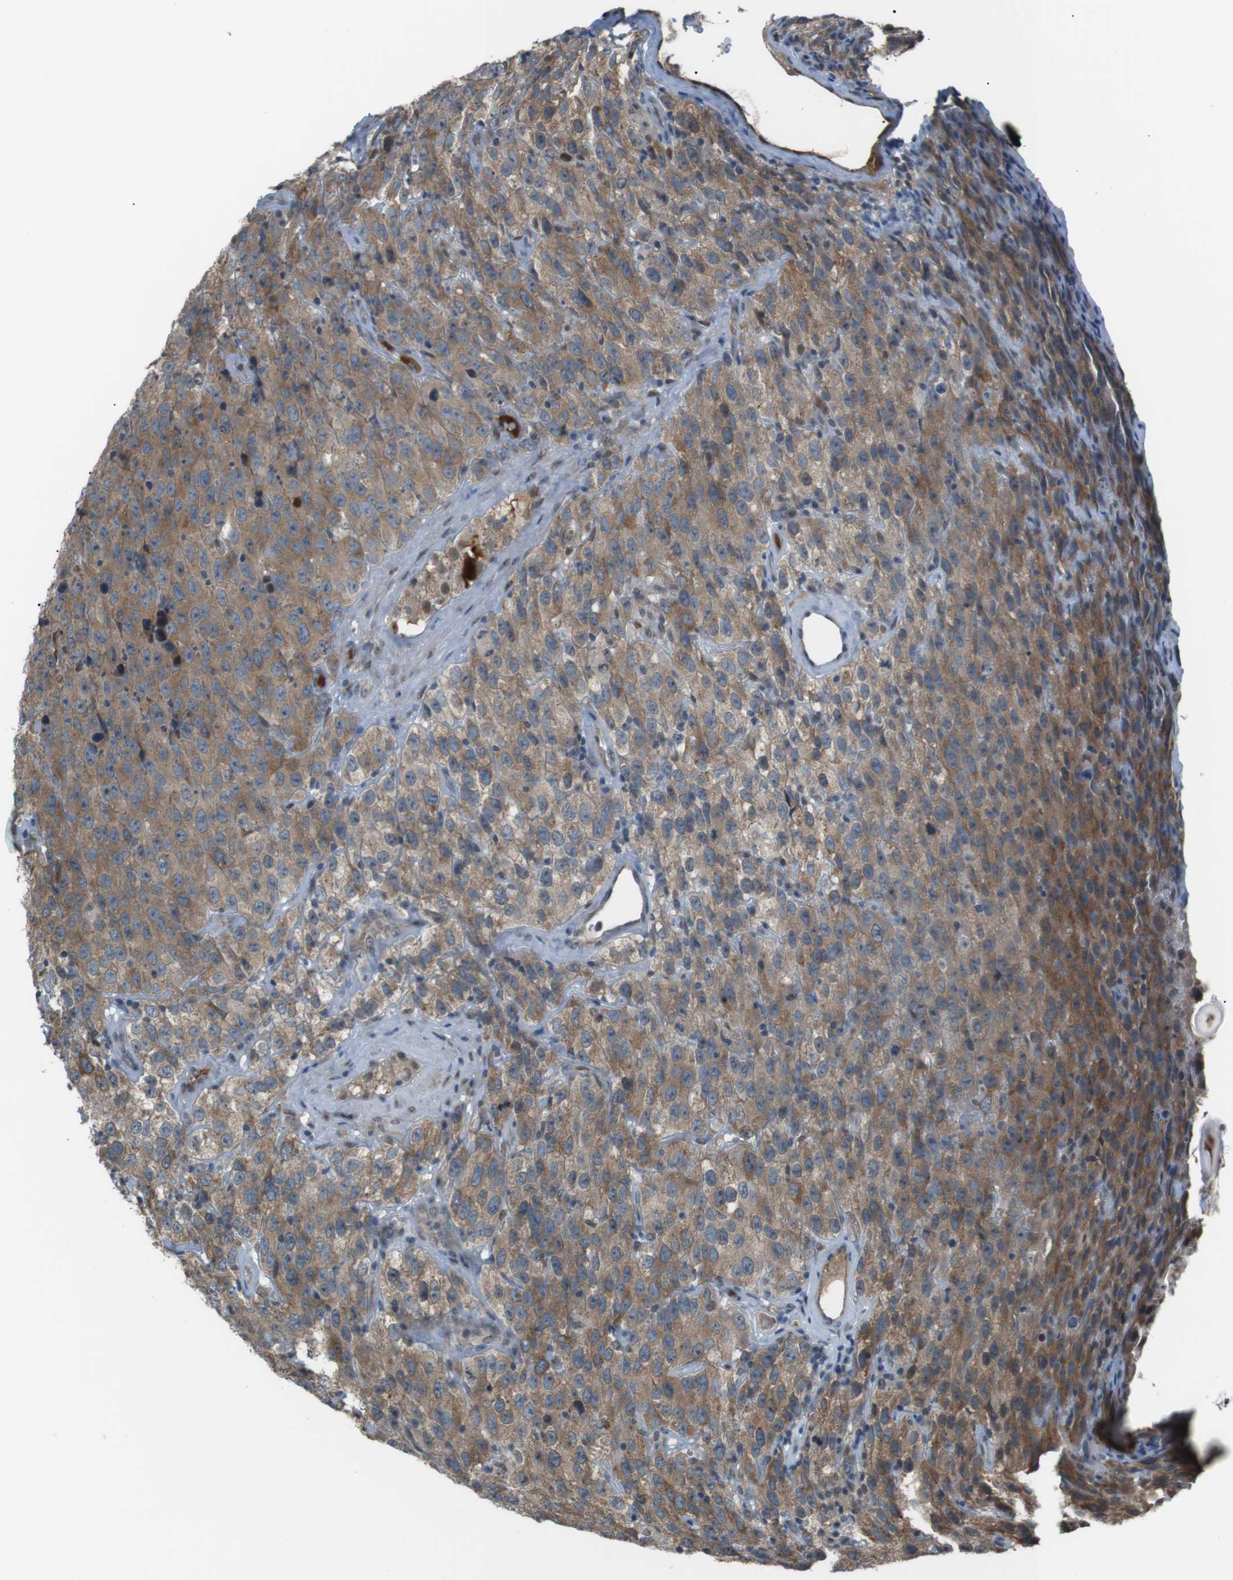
{"staining": {"intensity": "moderate", "quantity": ">75%", "location": "cytoplasmic/membranous"}, "tissue": "testis cancer", "cell_type": "Tumor cells", "image_type": "cancer", "snomed": [{"axis": "morphology", "description": "Seminoma, NOS"}, {"axis": "topography", "description": "Testis"}], "caption": "DAB immunohistochemical staining of testis cancer (seminoma) shows moderate cytoplasmic/membranous protein staining in approximately >75% of tumor cells. The protein of interest is stained brown, and the nuclei are stained in blue (DAB IHC with brightfield microscopy, high magnification).", "gene": "SRPK2", "patient": {"sex": "male", "age": 52}}